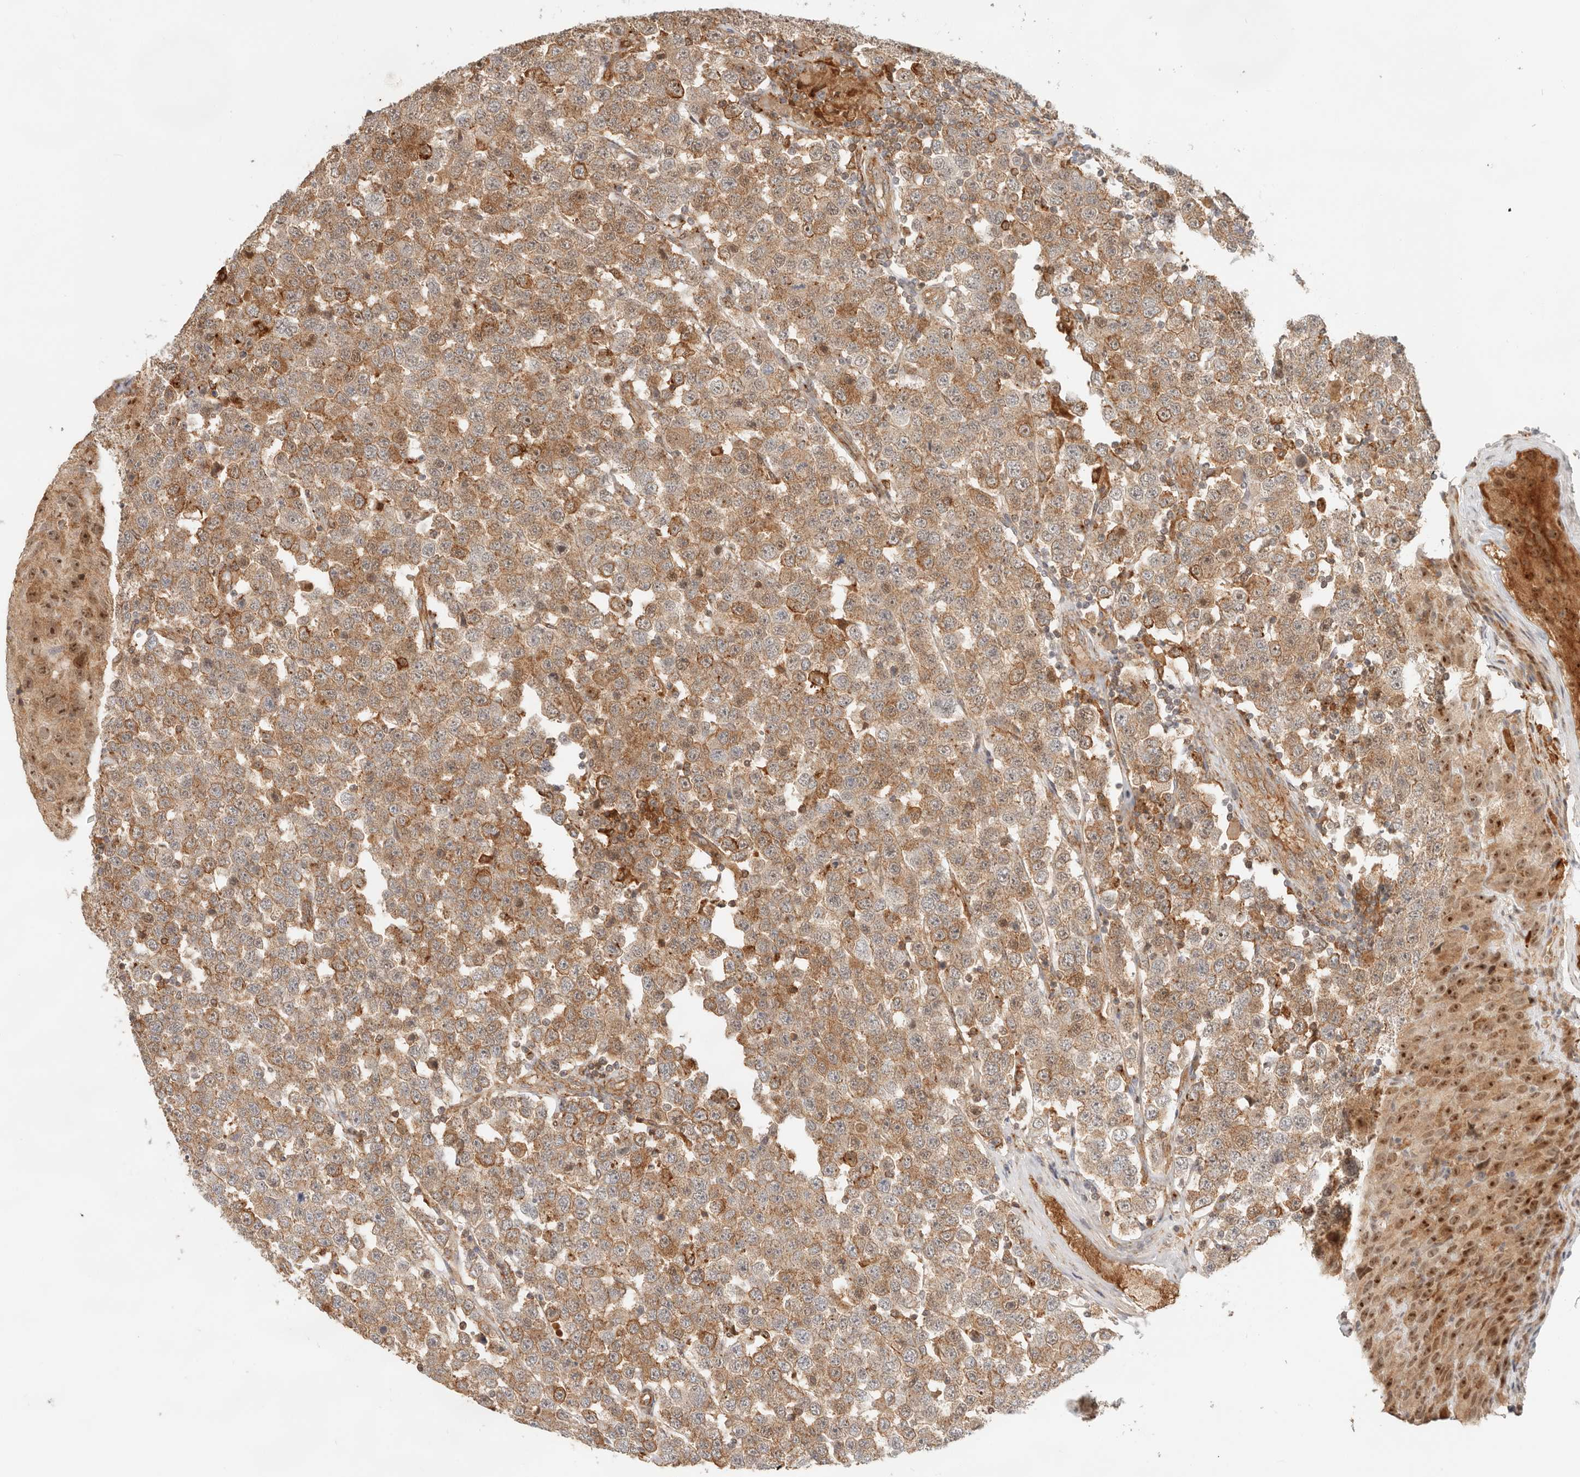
{"staining": {"intensity": "moderate", "quantity": ">75%", "location": "cytoplasmic/membranous"}, "tissue": "testis cancer", "cell_type": "Tumor cells", "image_type": "cancer", "snomed": [{"axis": "morphology", "description": "Seminoma, NOS"}, {"axis": "topography", "description": "Testis"}], "caption": "This image demonstrates immunohistochemistry (IHC) staining of seminoma (testis), with medium moderate cytoplasmic/membranous staining in about >75% of tumor cells.", "gene": "HEXD", "patient": {"sex": "male", "age": 28}}